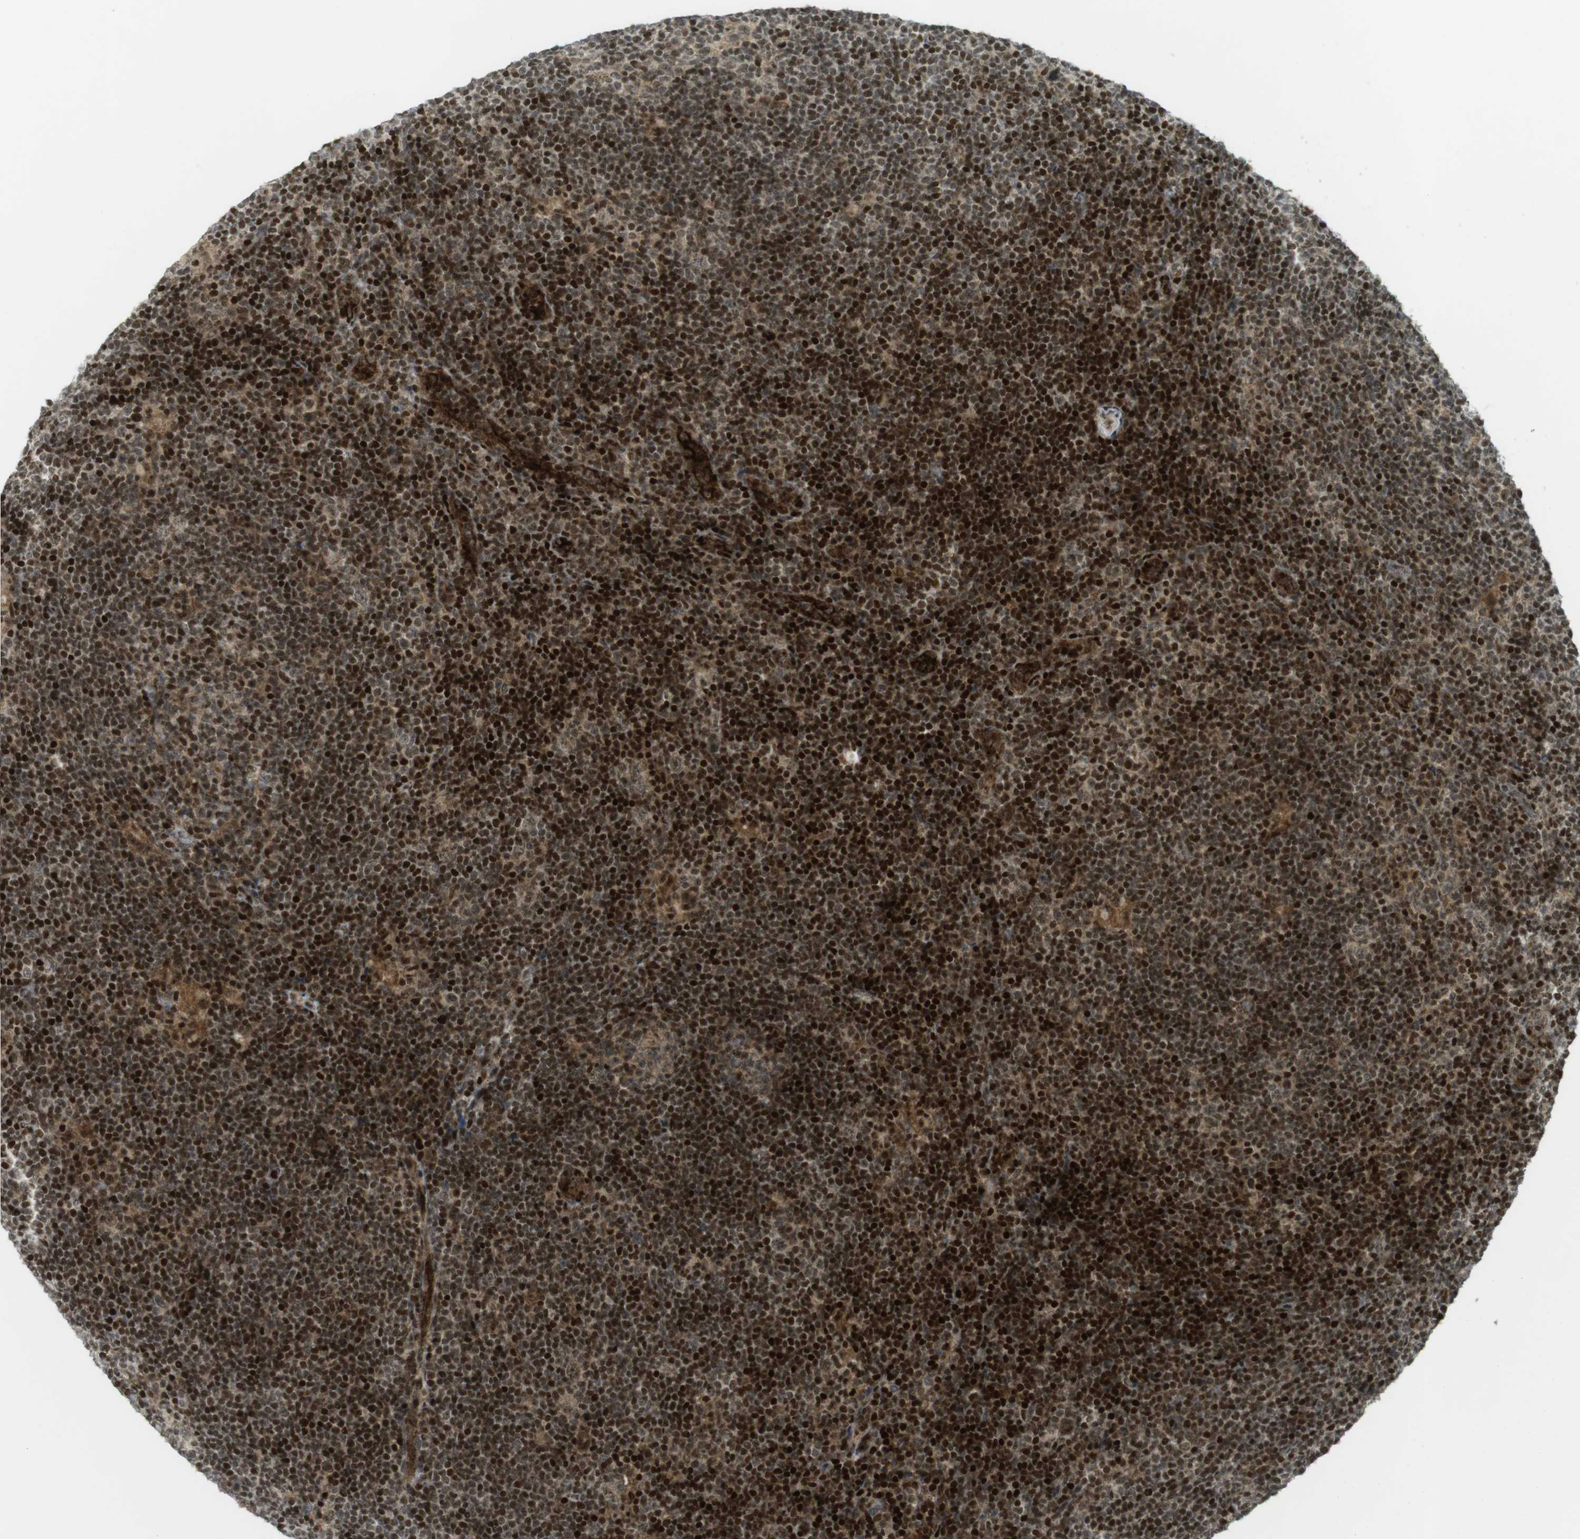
{"staining": {"intensity": "weak", "quantity": "25%-75%", "location": "cytoplasmic/membranous,nuclear"}, "tissue": "lymphoma", "cell_type": "Tumor cells", "image_type": "cancer", "snomed": [{"axis": "morphology", "description": "Hodgkin's disease, NOS"}, {"axis": "topography", "description": "Lymph node"}], "caption": "IHC of lymphoma displays low levels of weak cytoplasmic/membranous and nuclear staining in approximately 25%-75% of tumor cells. The staining is performed using DAB brown chromogen to label protein expression. The nuclei are counter-stained blue using hematoxylin.", "gene": "PPP1R13B", "patient": {"sex": "female", "age": 57}}